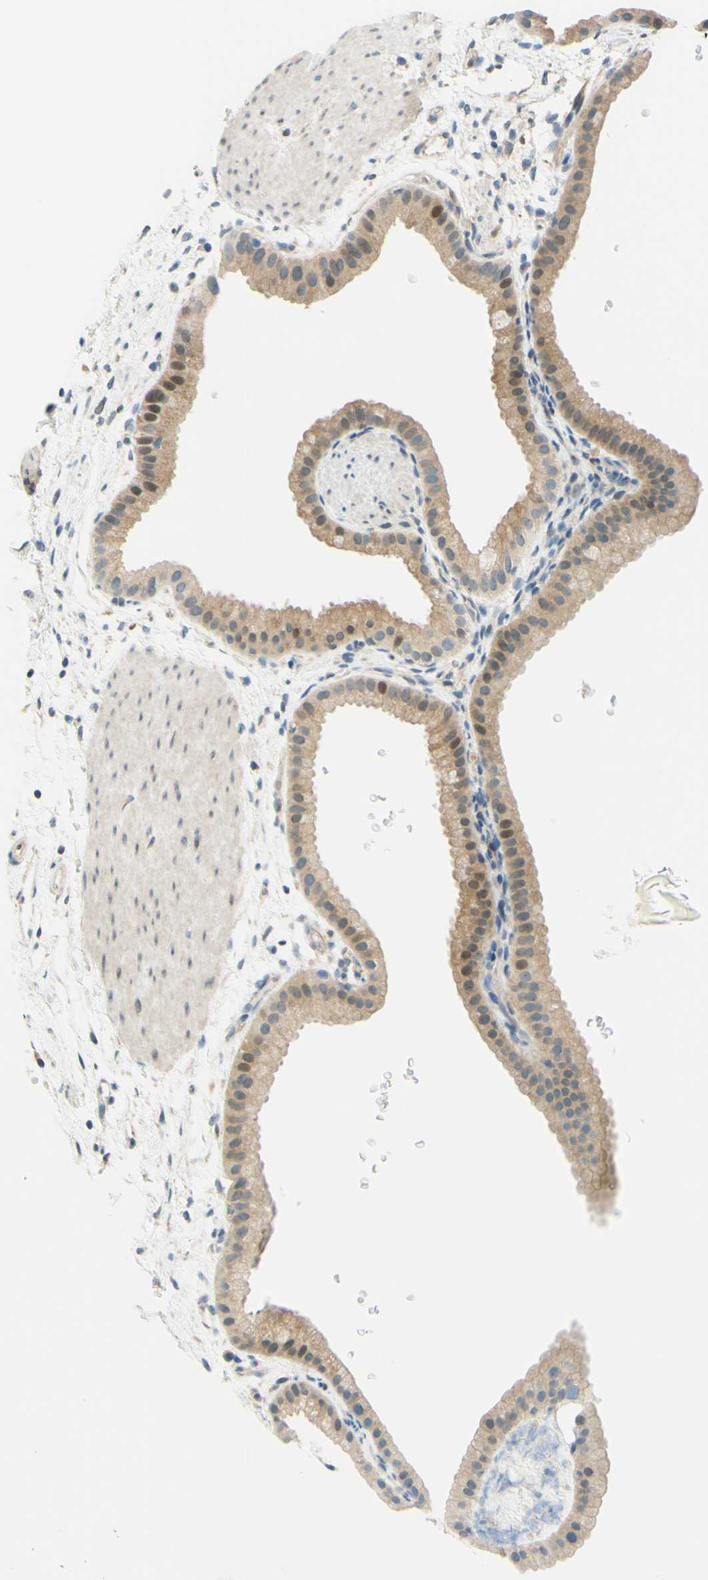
{"staining": {"intensity": "moderate", "quantity": ">75%", "location": "cytoplasmic/membranous"}, "tissue": "gallbladder", "cell_type": "Glandular cells", "image_type": "normal", "snomed": [{"axis": "morphology", "description": "Normal tissue, NOS"}, {"axis": "topography", "description": "Gallbladder"}], "caption": "Brown immunohistochemical staining in normal gallbladder displays moderate cytoplasmic/membranous expression in about >75% of glandular cells. (brown staining indicates protein expression, while blue staining denotes nuclei).", "gene": "C2CD2L", "patient": {"sex": "female", "age": 64}}